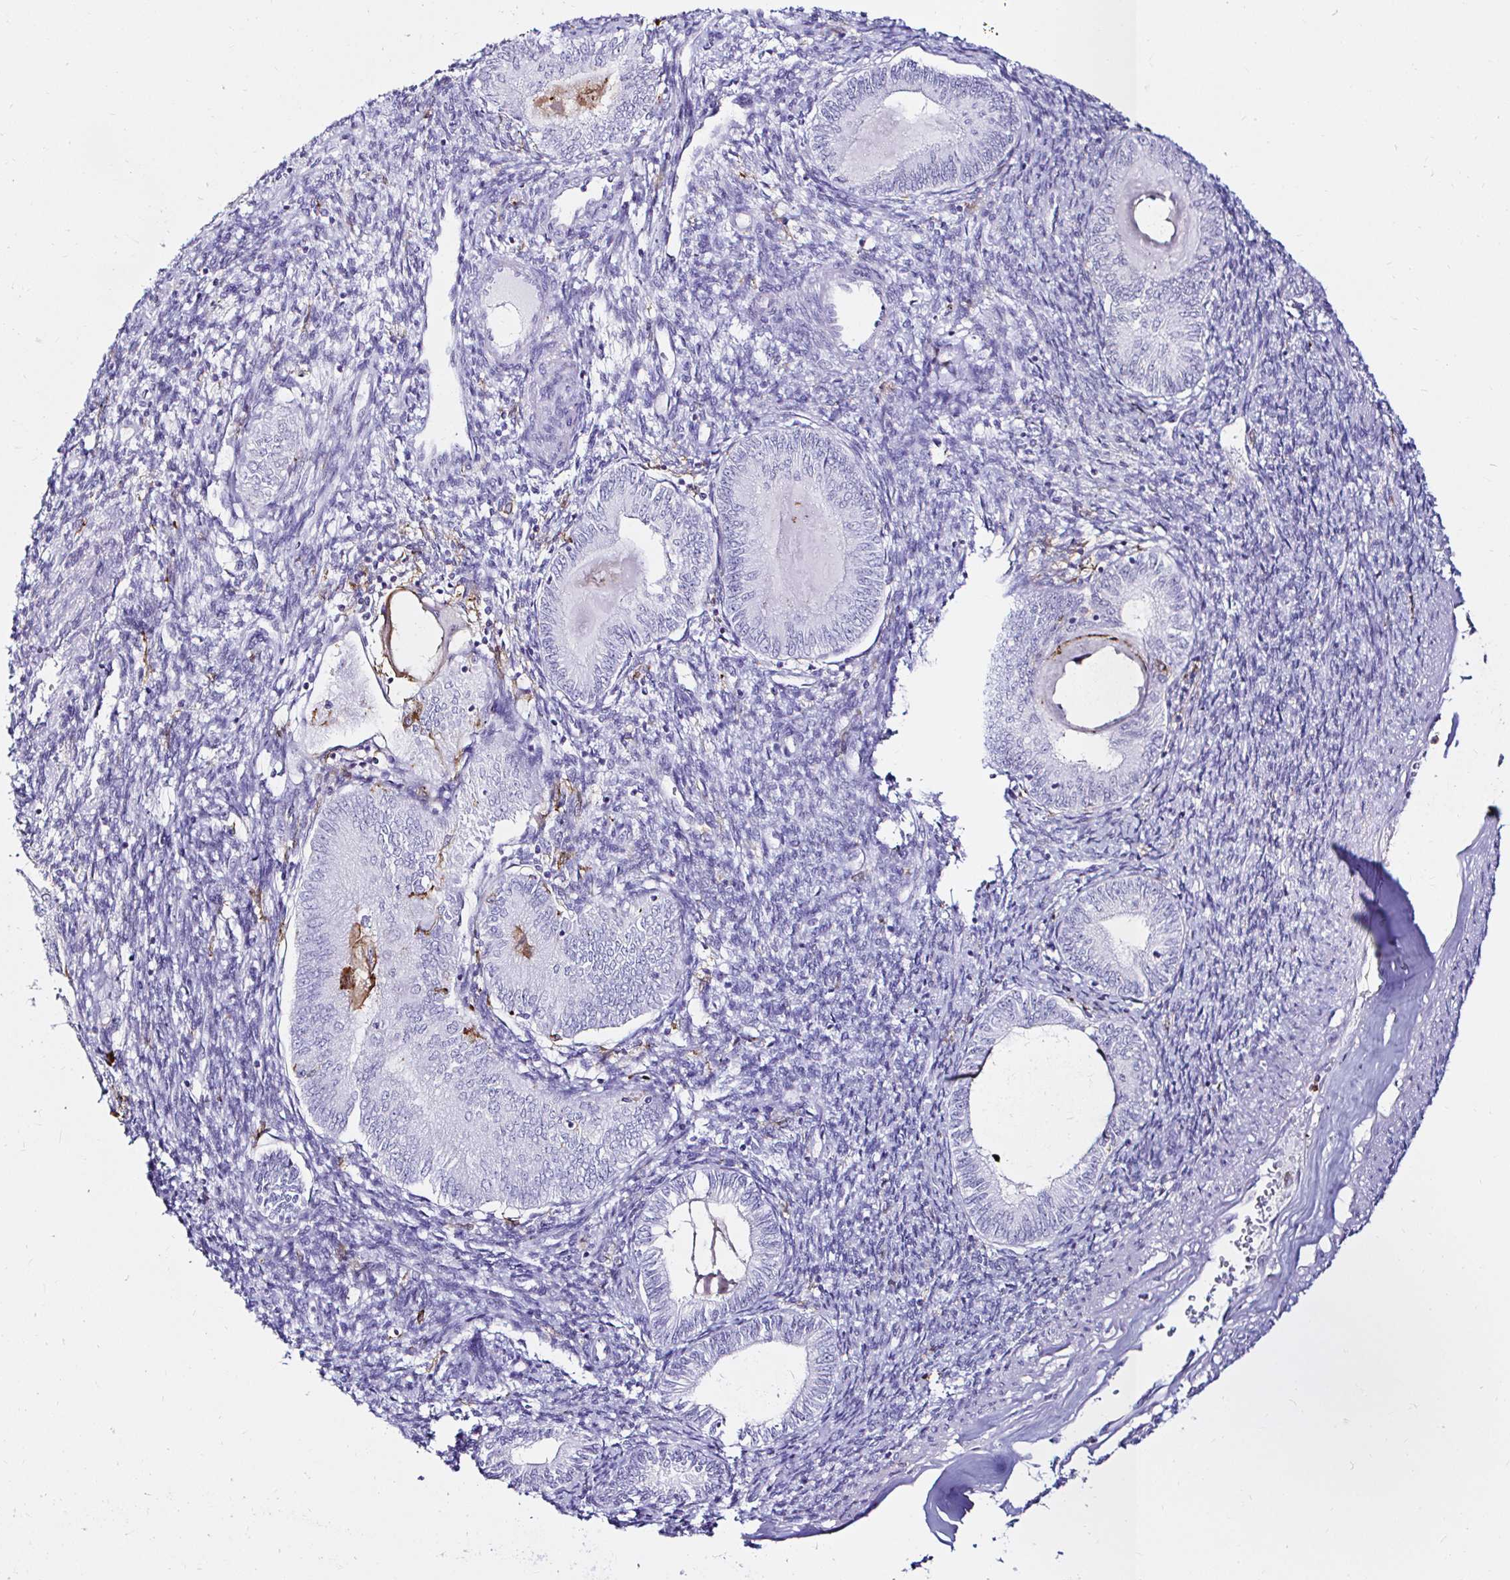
{"staining": {"intensity": "negative", "quantity": "none", "location": "none"}, "tissue": "endometrial cancer", "cell_type": "Tumor cells", "image_type": "cancer", "snomed": [{"axis": "morphology", "description": "Carcinoma, NOS"}, {"axis": "topography", "description": "Uterus"}], "caption": "Tumor cells are negative for brown protein staining in carcinoma (endometrial). (Brightfield microscopy of DAB IHC at high magnification).", "gene": "CYBB", "patient": {"sex": "female", "age": 76}}